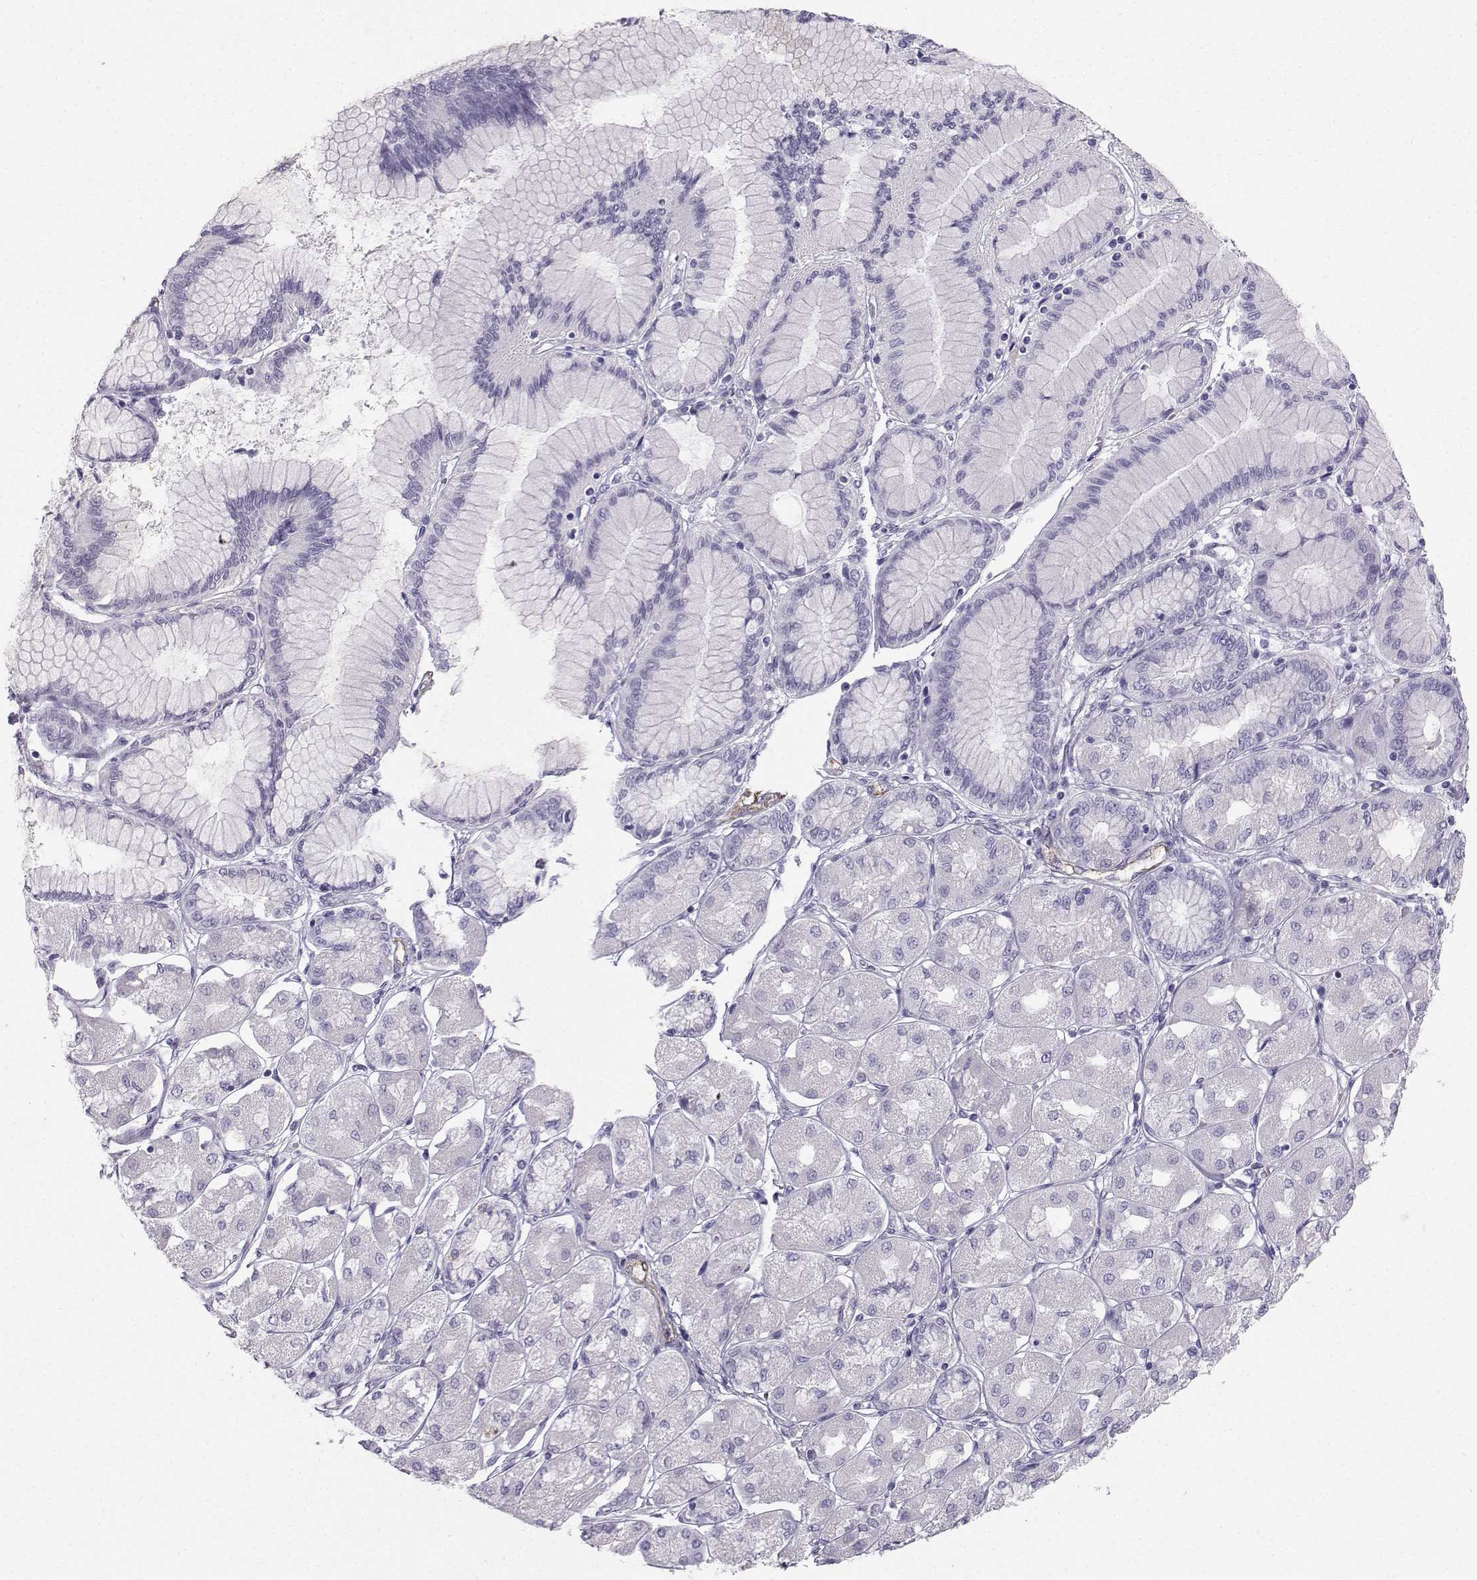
{"staining": {"intensity": "negative", "quantity": "none", "location": "none"}, "tissue": "stomach cancer", "cell_type": "Tumor cells", "image_type": "cancer", "snomed": [{"axis": "morphology", "description": "Normal tissue, NOS"}, {"axis": "morphology", "description": "Adenocarcinoma, NOS"}, {"axis": "morphology", "description": "Adenocarcinoma, High grade"}, {"axis": "topography", "description": "Stomach, upper"}, {"axis": "topography", "description": "Stomach"}], "caption": "Photomicrograph shows no significant protein expression in tumor cells of adenocarcinoma (stomach). (DAB (3,3'-diaminobenzidine) immunohistochemistry visualized using brightfield microscopy, high magnification).", "gene": "IQCD", "patient": {"sex": "female", "age": 65}}